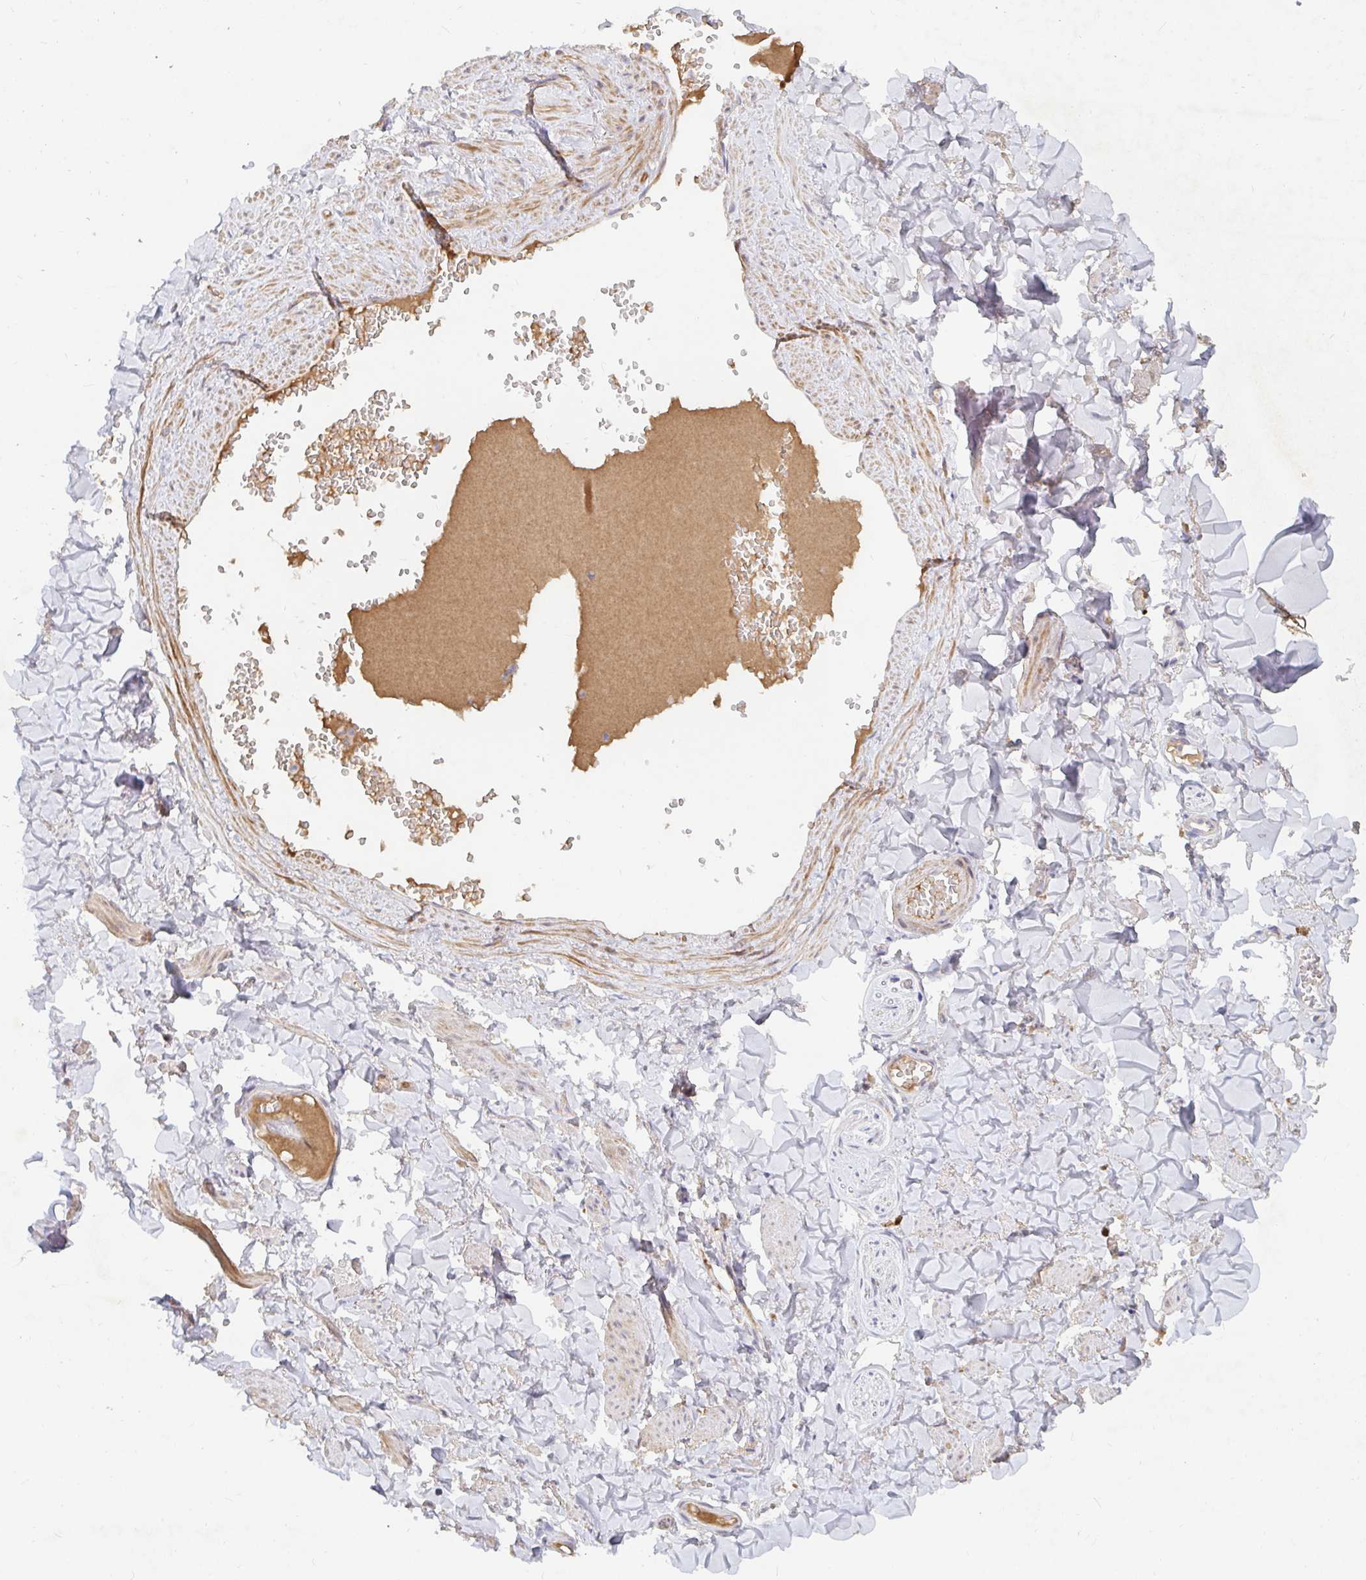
{"staining": {"intensity": "negative", "quantity": "none", "location": "none"}, "tissue": "soft tissue", "cell_type": "Fibroblasts", "image_type": "normal", "snomed": [{"axis": "morphology", "description": "Normal tissue, NOS"}, {"axis": "topography", "description": "Vulva"}, {"axis": "topography", "description": "Peripheral nerve tissue"}], "caption": "This micrograph is of unremarkable soft tissue stained with IHC to label a protein in brown with the nuclei are counter-stained blue. There is no positivity in fibroblasts.", "gene": "NME9", "patient": {"sex": "female", "age": 66}}